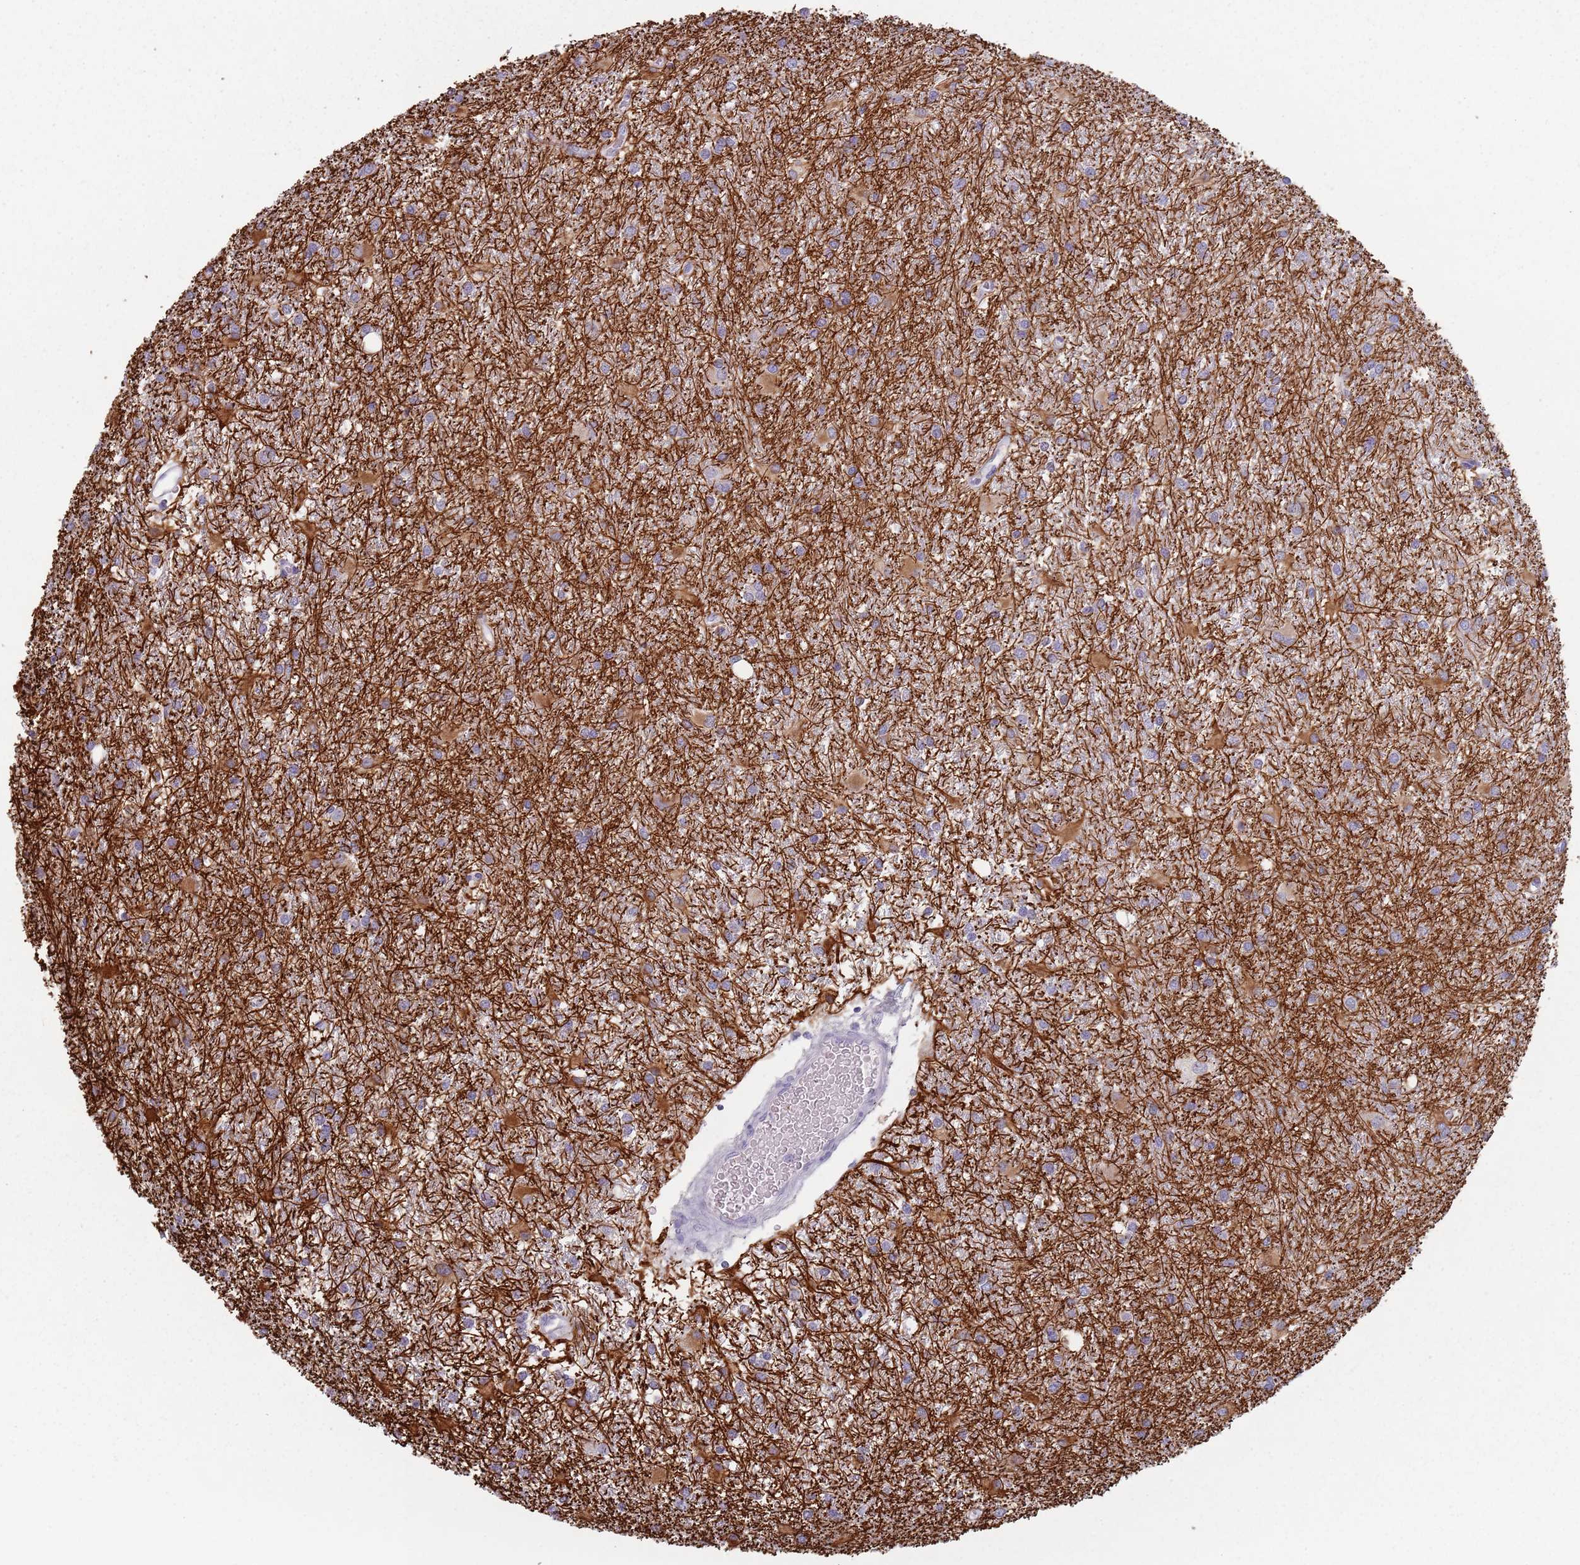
{"staining": {"intensity": "negative", "quantity": "none", "location": "none"}, "tissue": "glioma", "cell_type": "Tumor cells", "image_type": "cancer", "snomed": [{"axis": "morphology", "description": "Glioma, malignant, High grade"}, {"axis": "topography", "description": "Brain"}], "caption": "An IHC histopathology image of glioma is shown. There is no staining in tumor cells of glioma.", "gene": "CEP19", "patient": {"sex": "female", "age": 50}}